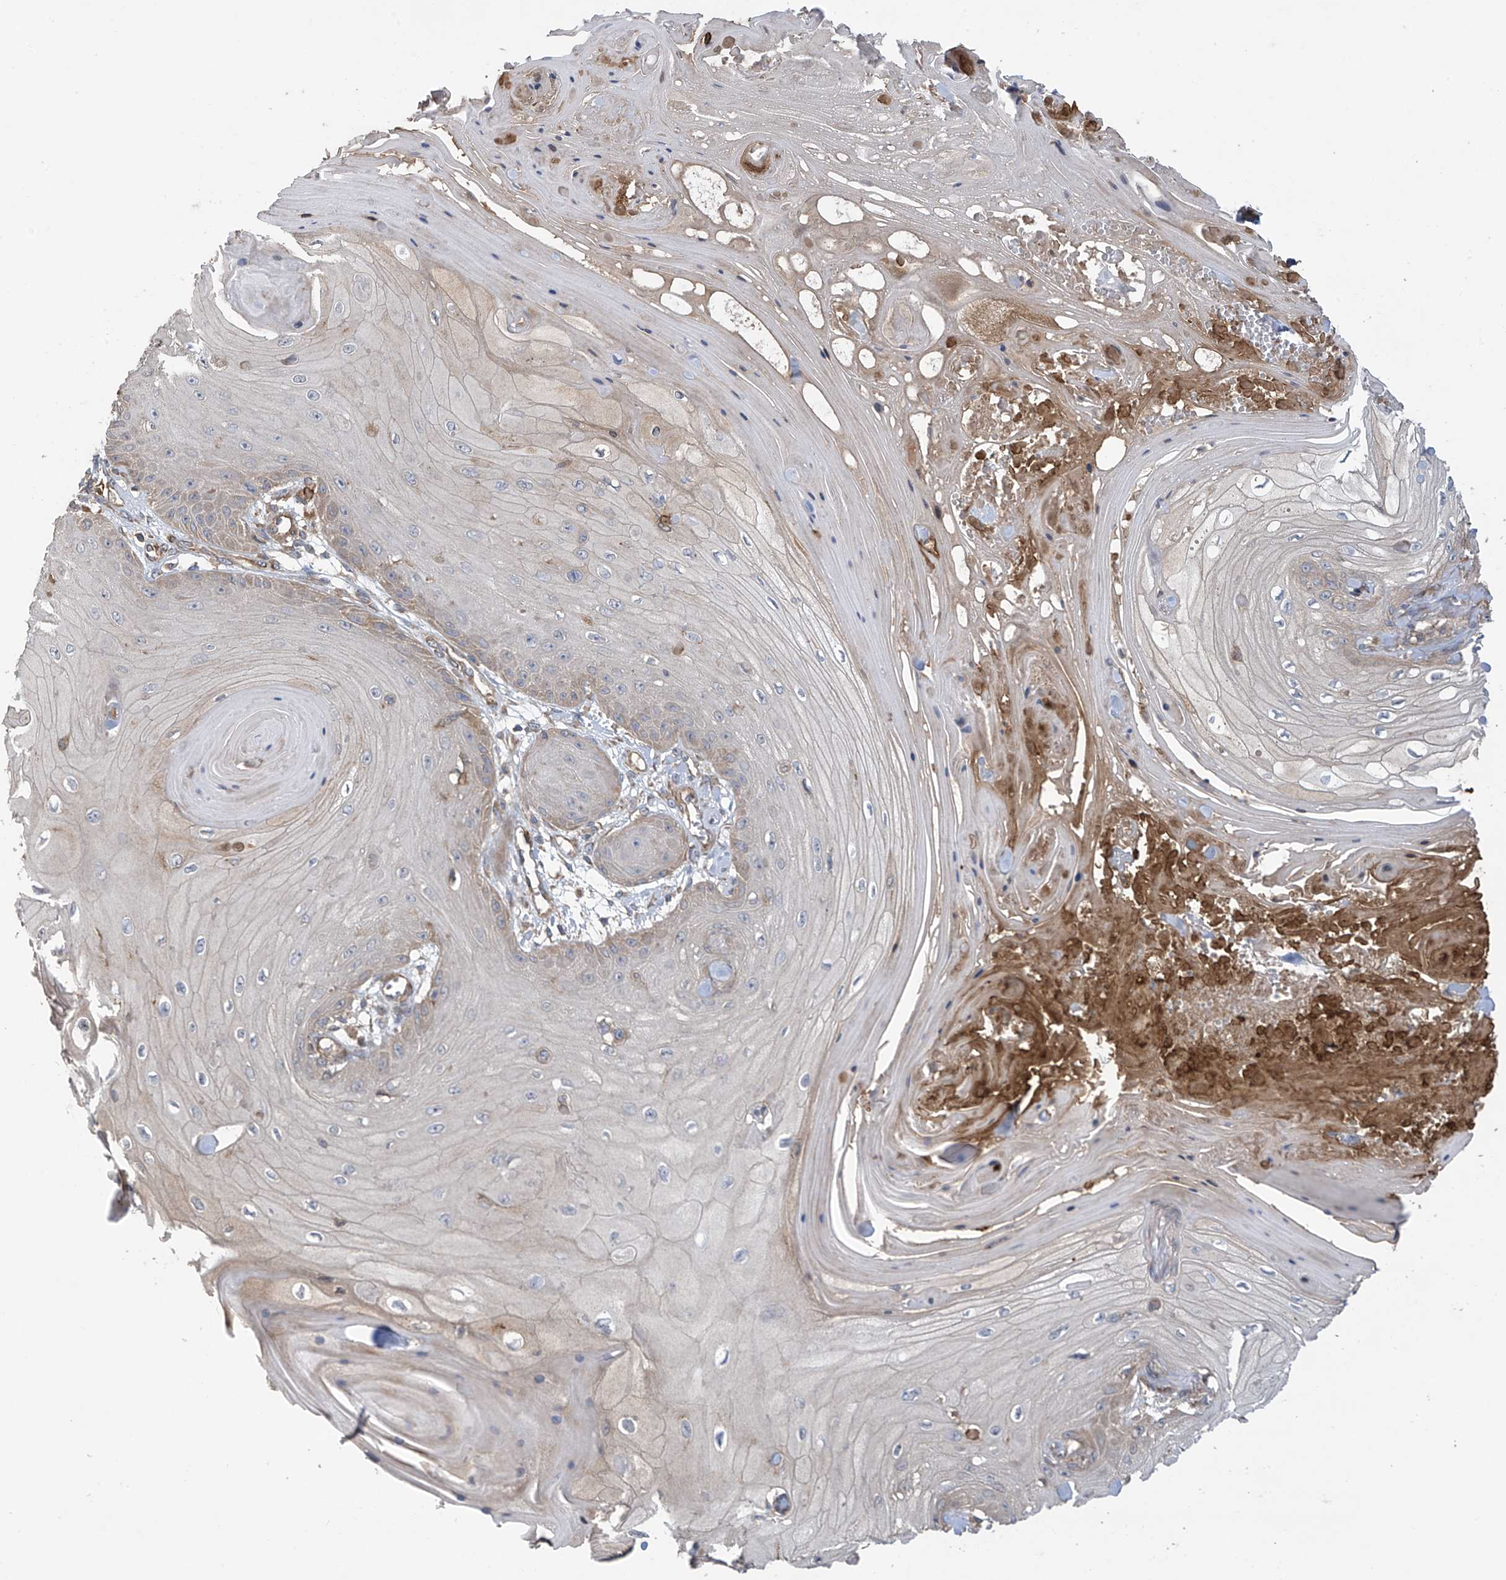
{"staining": {"intensity": "weak", "quantity": "<25%", "location": "cytoplasmic/membranous"}, "tissue": "skin cancer", "cell_type": "Tumor cells", "image_type": "cancer", "snomed": [{"axis": "morphology", "description": "Squamous cell carcinoma, NOS"}, {"axis": "topography", "description": "Skin"}], "caption": "High power microscopy photomicrograph of an IHC histopathology image of skin cancer, revealing no significant staining in tumor cells.", "gene": "PHACTR4", "patient": {"sex": "male", "age": 74}}